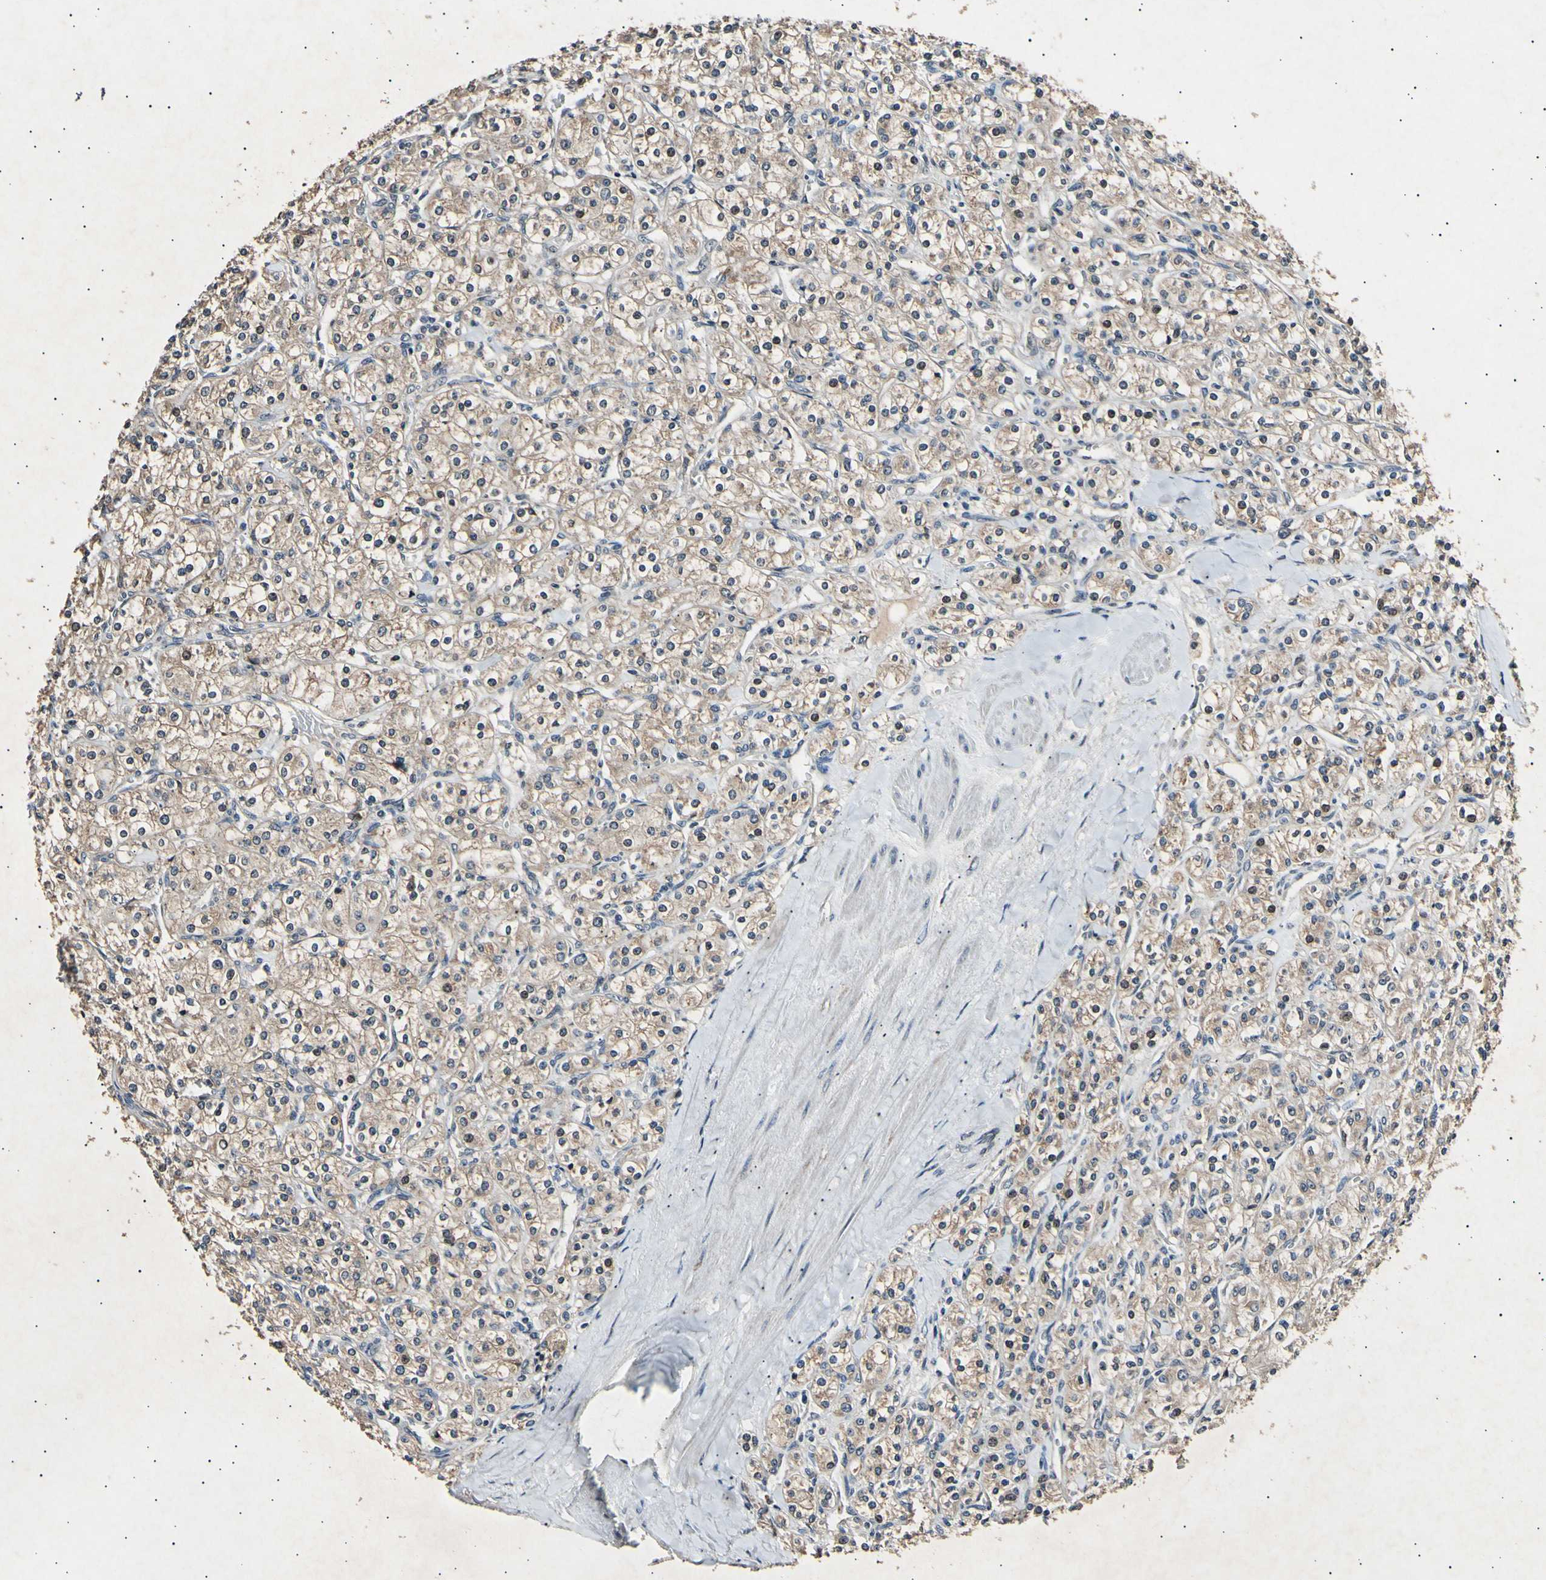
{"staining": {"intensity": "weak", "quantity": ">75%", "location": "cytoplasmic/membranous"}, "tissue": "renal cancer", "cell_type": "Tumor cells", "image_type": "cancer", "snomed": [{"axis": "morphology", "description": "Adenocarcinoma, NOS"}, {"axis": "topography", "description": "Kidney"}], "caption": "Tumor cells demonstrate weak cytoplasmic/membranous positivity in approximately >75% of cells in renal cancer (adenocarcinoma).", "gene": "ADCY3", "patient": {"sex": "male", "age": 77}}